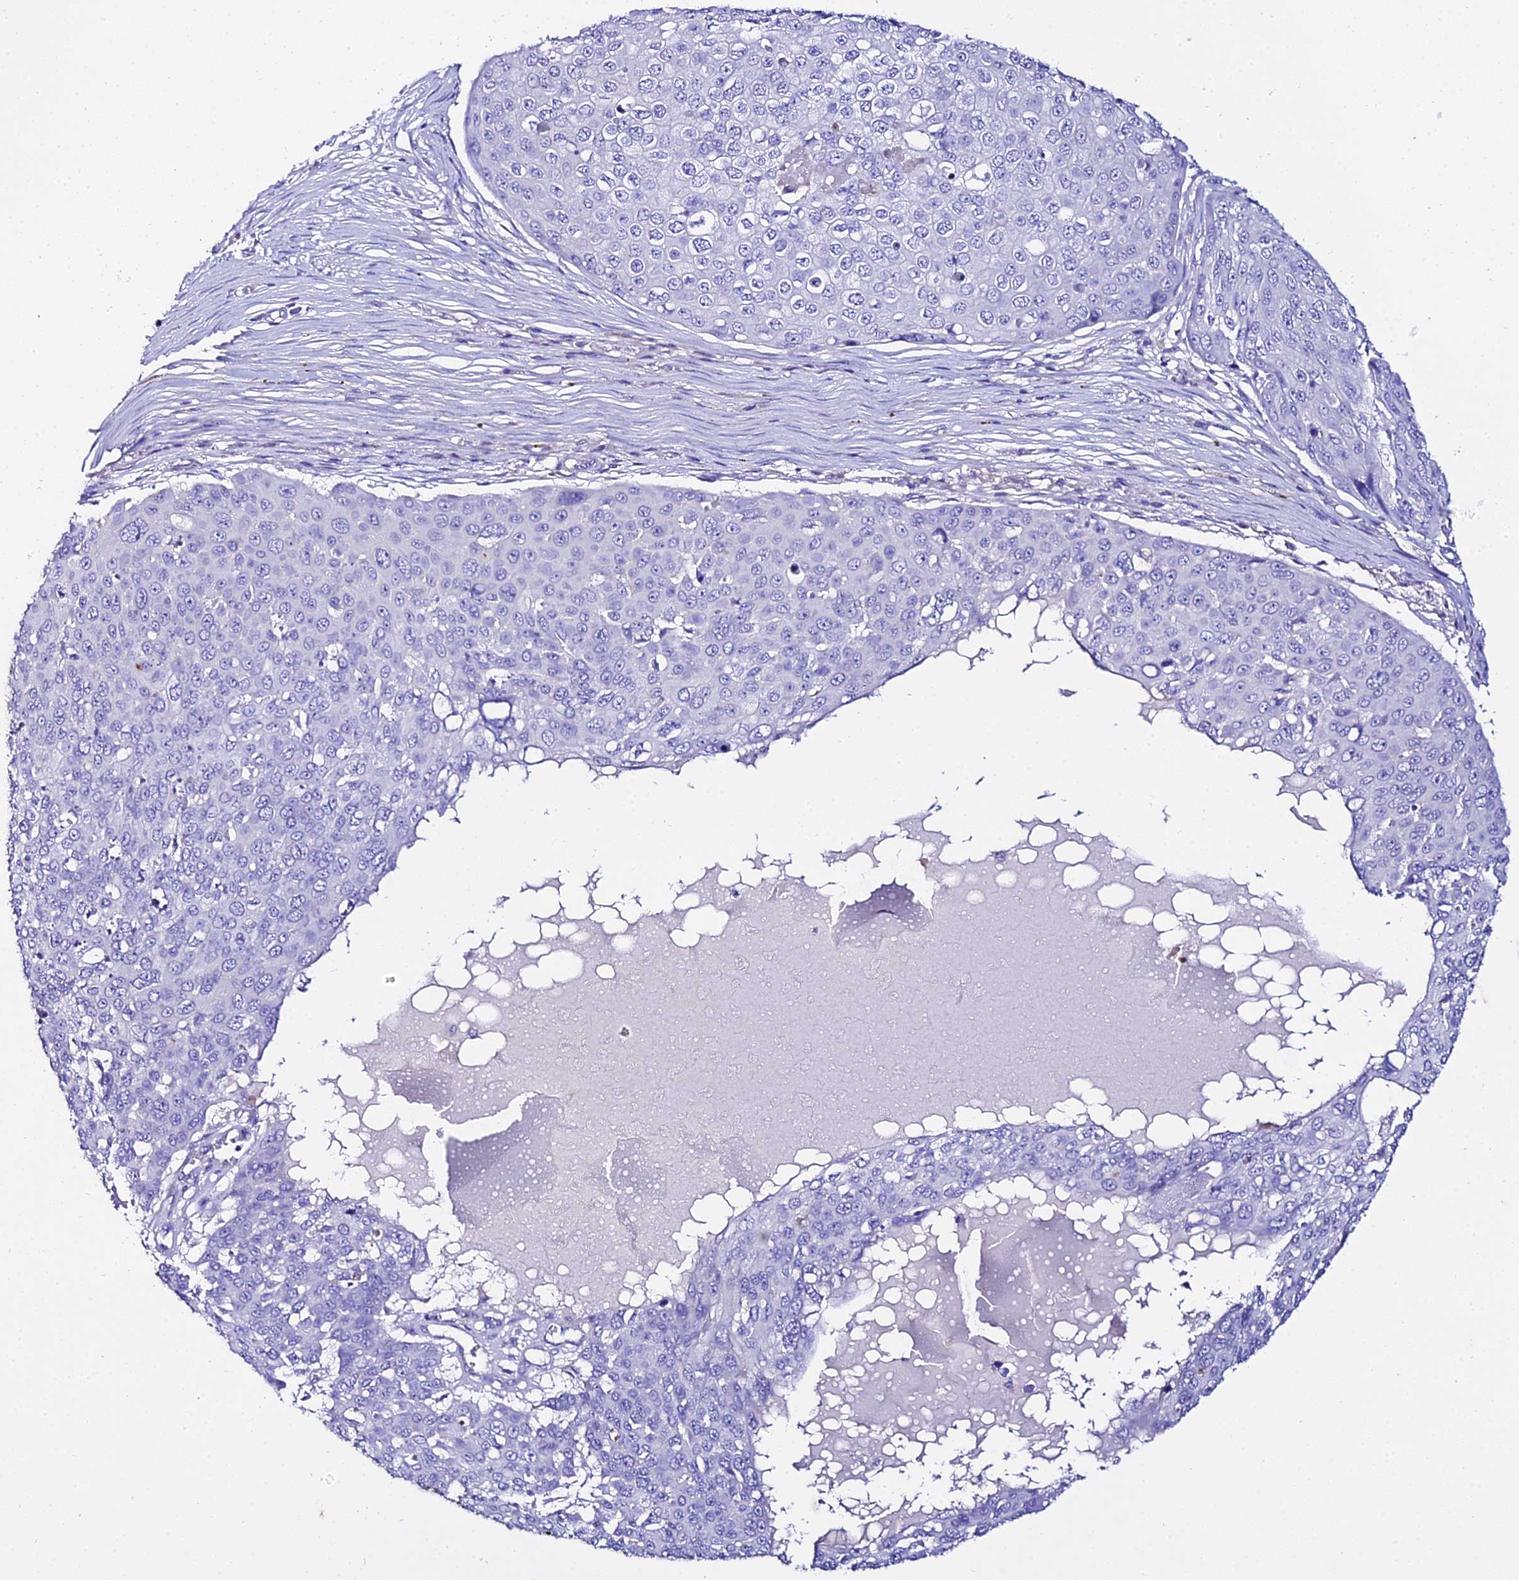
{"staining": {"intensity": "negative", "quantity": "none", "location": "none"}, "tissue": "skin cancer", "cell_type": "Tumor cells", "image_type": "cancer", "snomed": [{"axis": "morphology", "description": "Squamous cell carcinoma, NOS"}, {"axis": "topography", "description": "Skin"}], "caption": "This is an immunohistochemistry histopathology image of skin cancer (squamous cell carcinoma). There is no expression in tumor cells.", "gene": "TMEM117", "patient": {"sex": "male", "age": 71}}